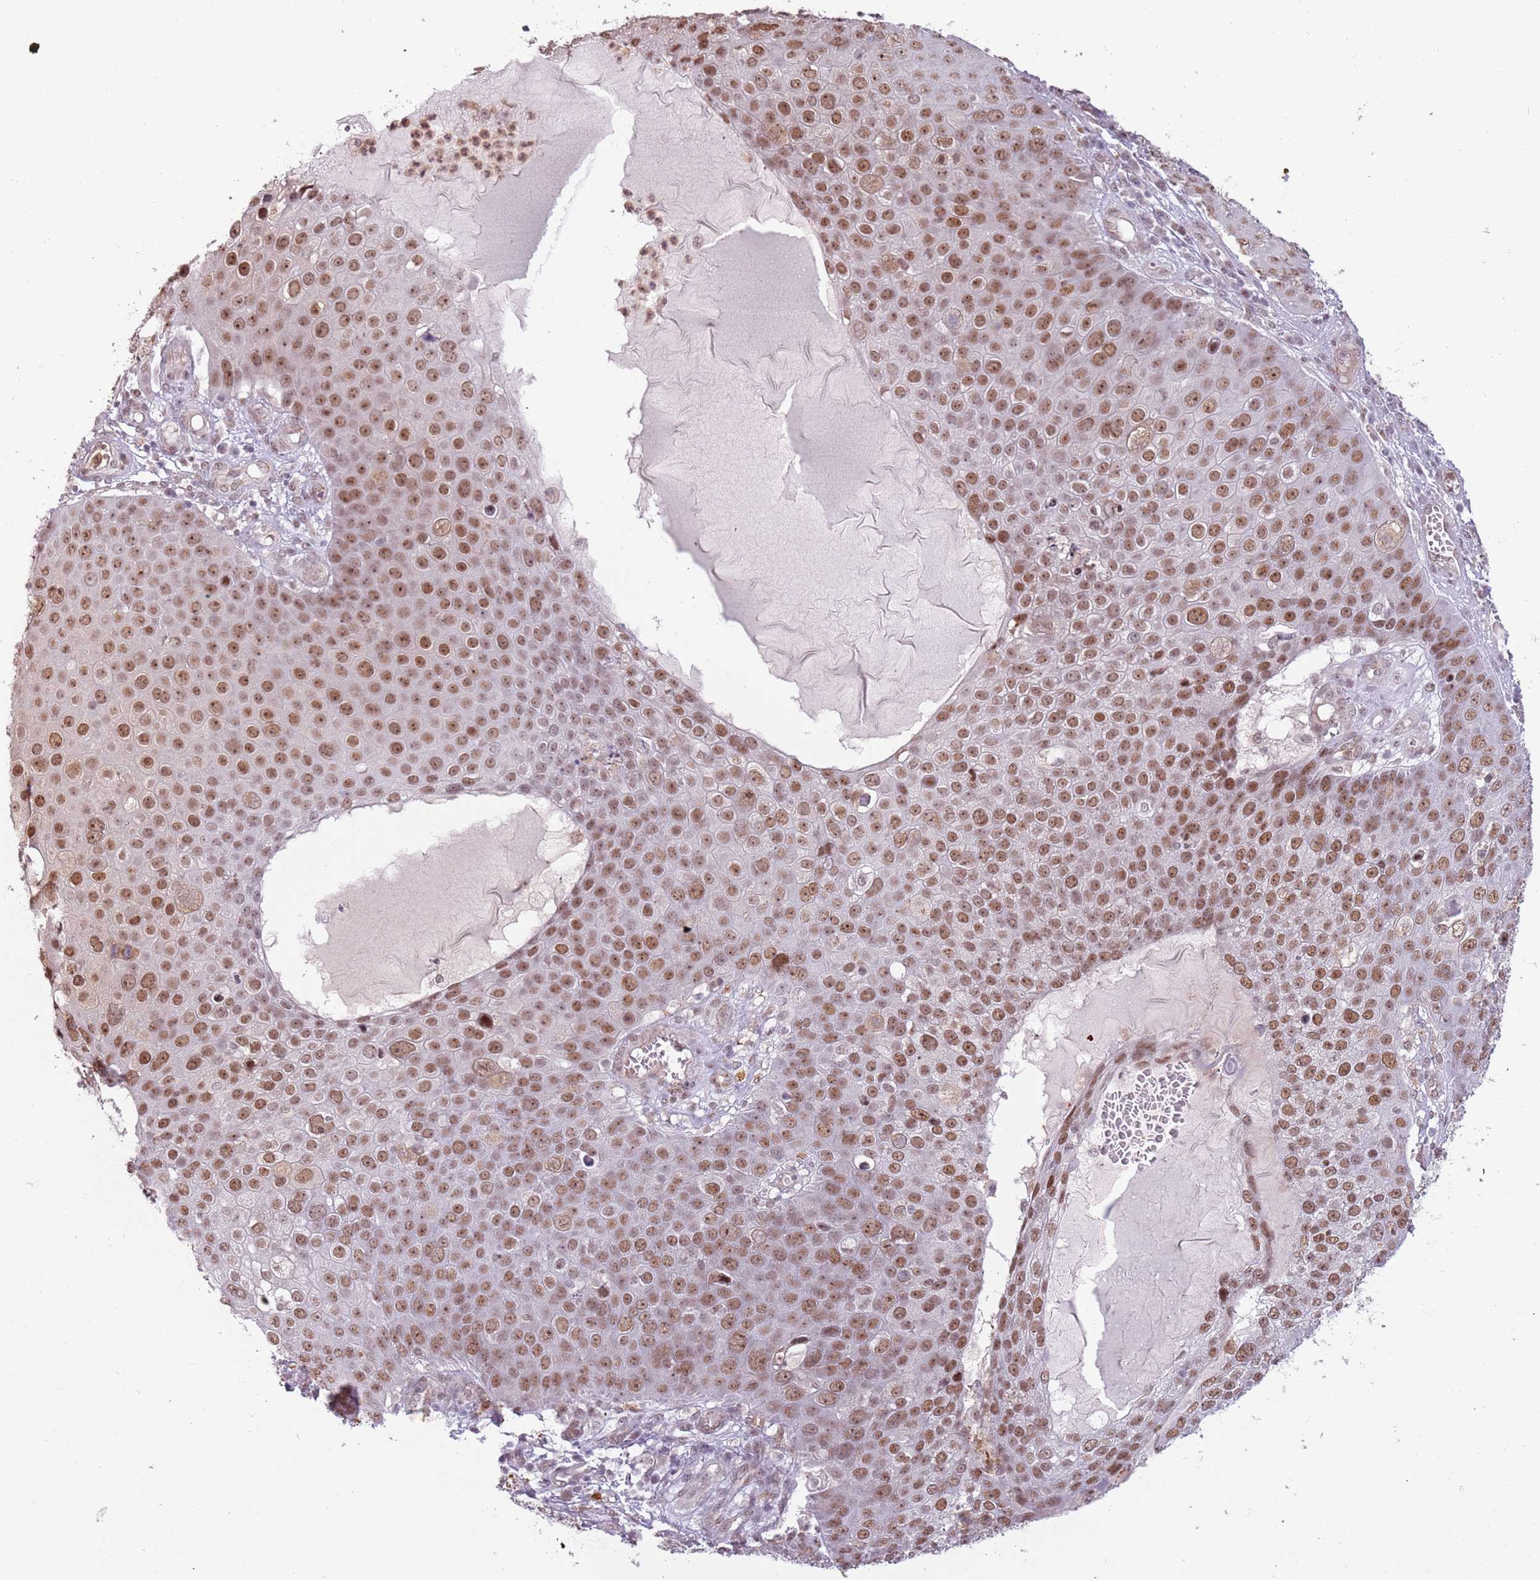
{"staining": {"intensity": "moderate", "quantity": ">75%", "location": "nuclear"}, "tissue": "skin cancer", "cell_type": "Tumor cells", "image_type": "cancer", "snomed": [{"axis": "morphology", "description": "Squamous cell carcinoma, NOS"}, {"axis": "topography", "description": "Skin"}], "caption": "Immunohistochemistry (DAB (3,3'-diaminobenzidine)) staining of human skin squamous cell carcinoma exhibits moderate nuclear protein staining in about >75% of tumor cells.", "gene": "REXO4", "patient": {"sex": "male", "age": 71}}